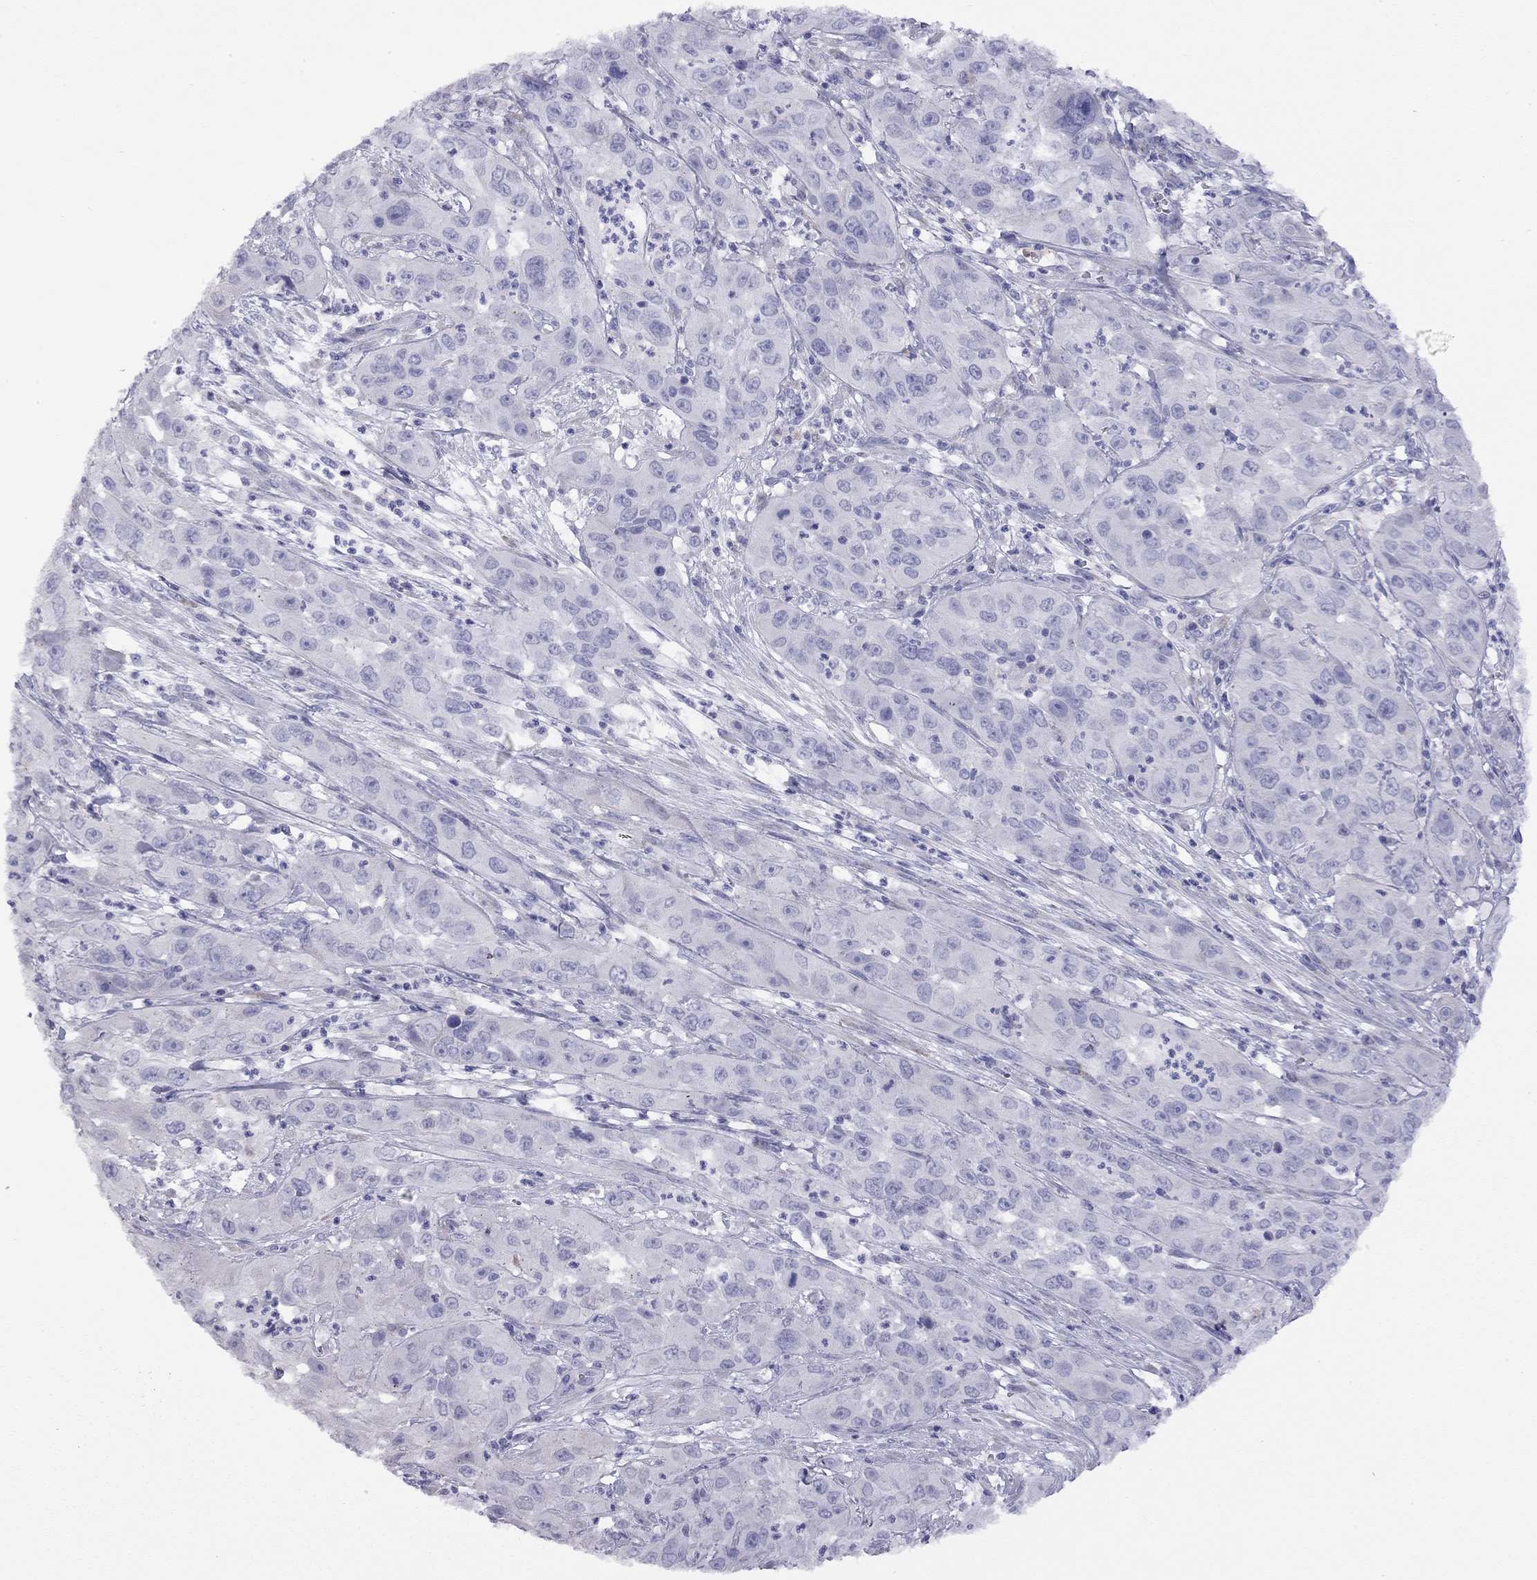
{"staining": {"intensity": "negative", "quantity": "none", "location": "none"}, "tissue": "cervical cancer", "cell_type": "Tumor cells", "image_type": "cancer", "snomed": [{"axis": "morphology", "description": "Squamous cell carcinoma, NOS"}, {"axis": "topography", "description": "Cervix"}], "caption": "Cervical cancer was stained to show a protein in brown. There is no significant staining in tumor cells.", "gene": "CPNE4", "patient": {"sex": "female", "age": 32}}